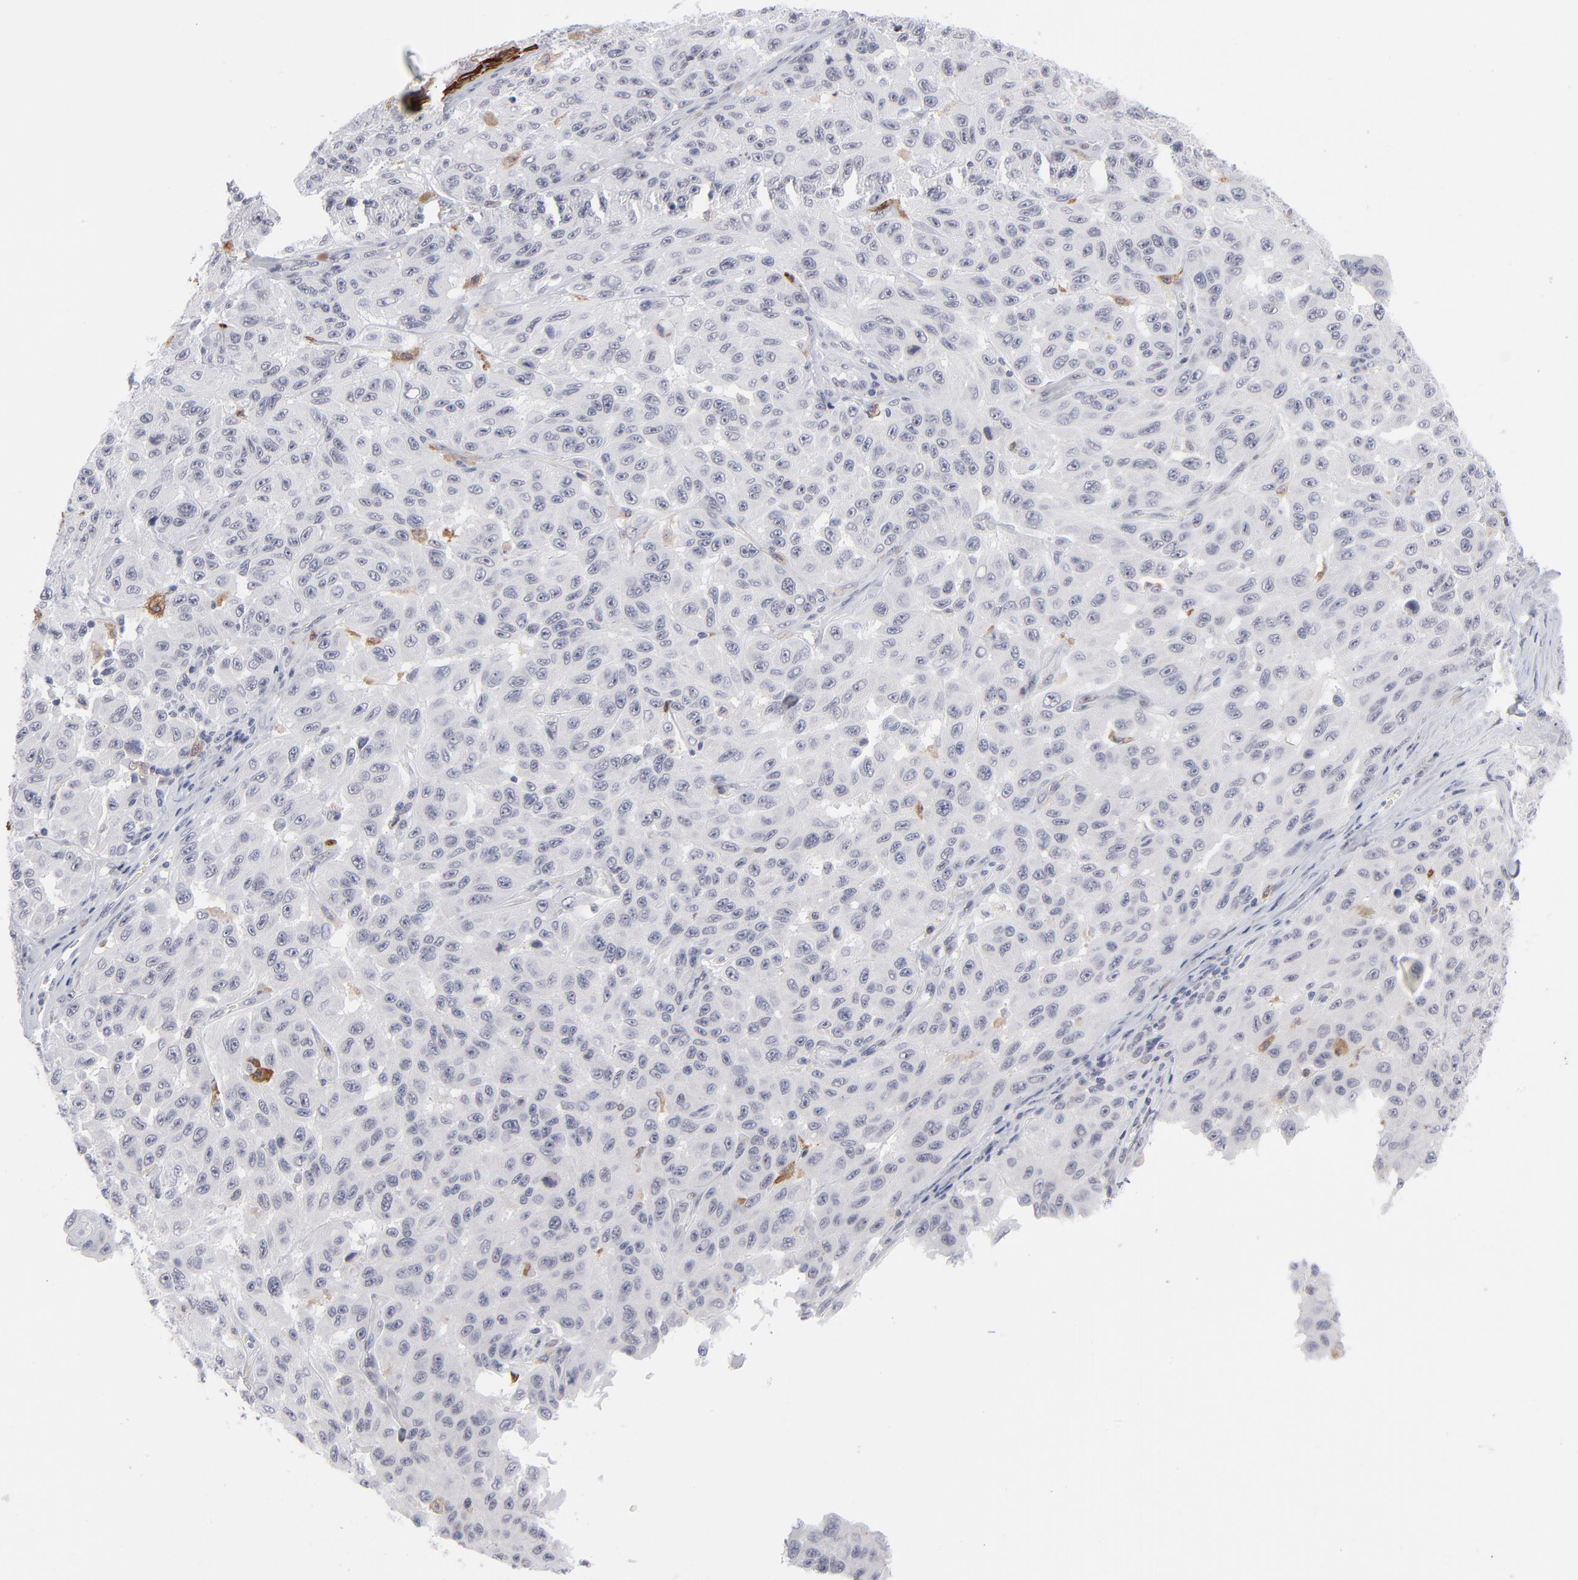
{"staining": {"intensity": "negative", "quantity": "none", "location": "none"}, "tissue": "melanoma", "cell_type": "Tumor cells", "image_type": "cancer", "snomed": [{"axis": "morphology", "description": "Malignant melanoma, NOS"}, {"axis": "topography", "description": "Skin"}], "caption": "Protein analysis of melanoma shows no significant expression in tumor cells.", "gene": "CCR2", "patient": {"sex": "male", "age": 30}}